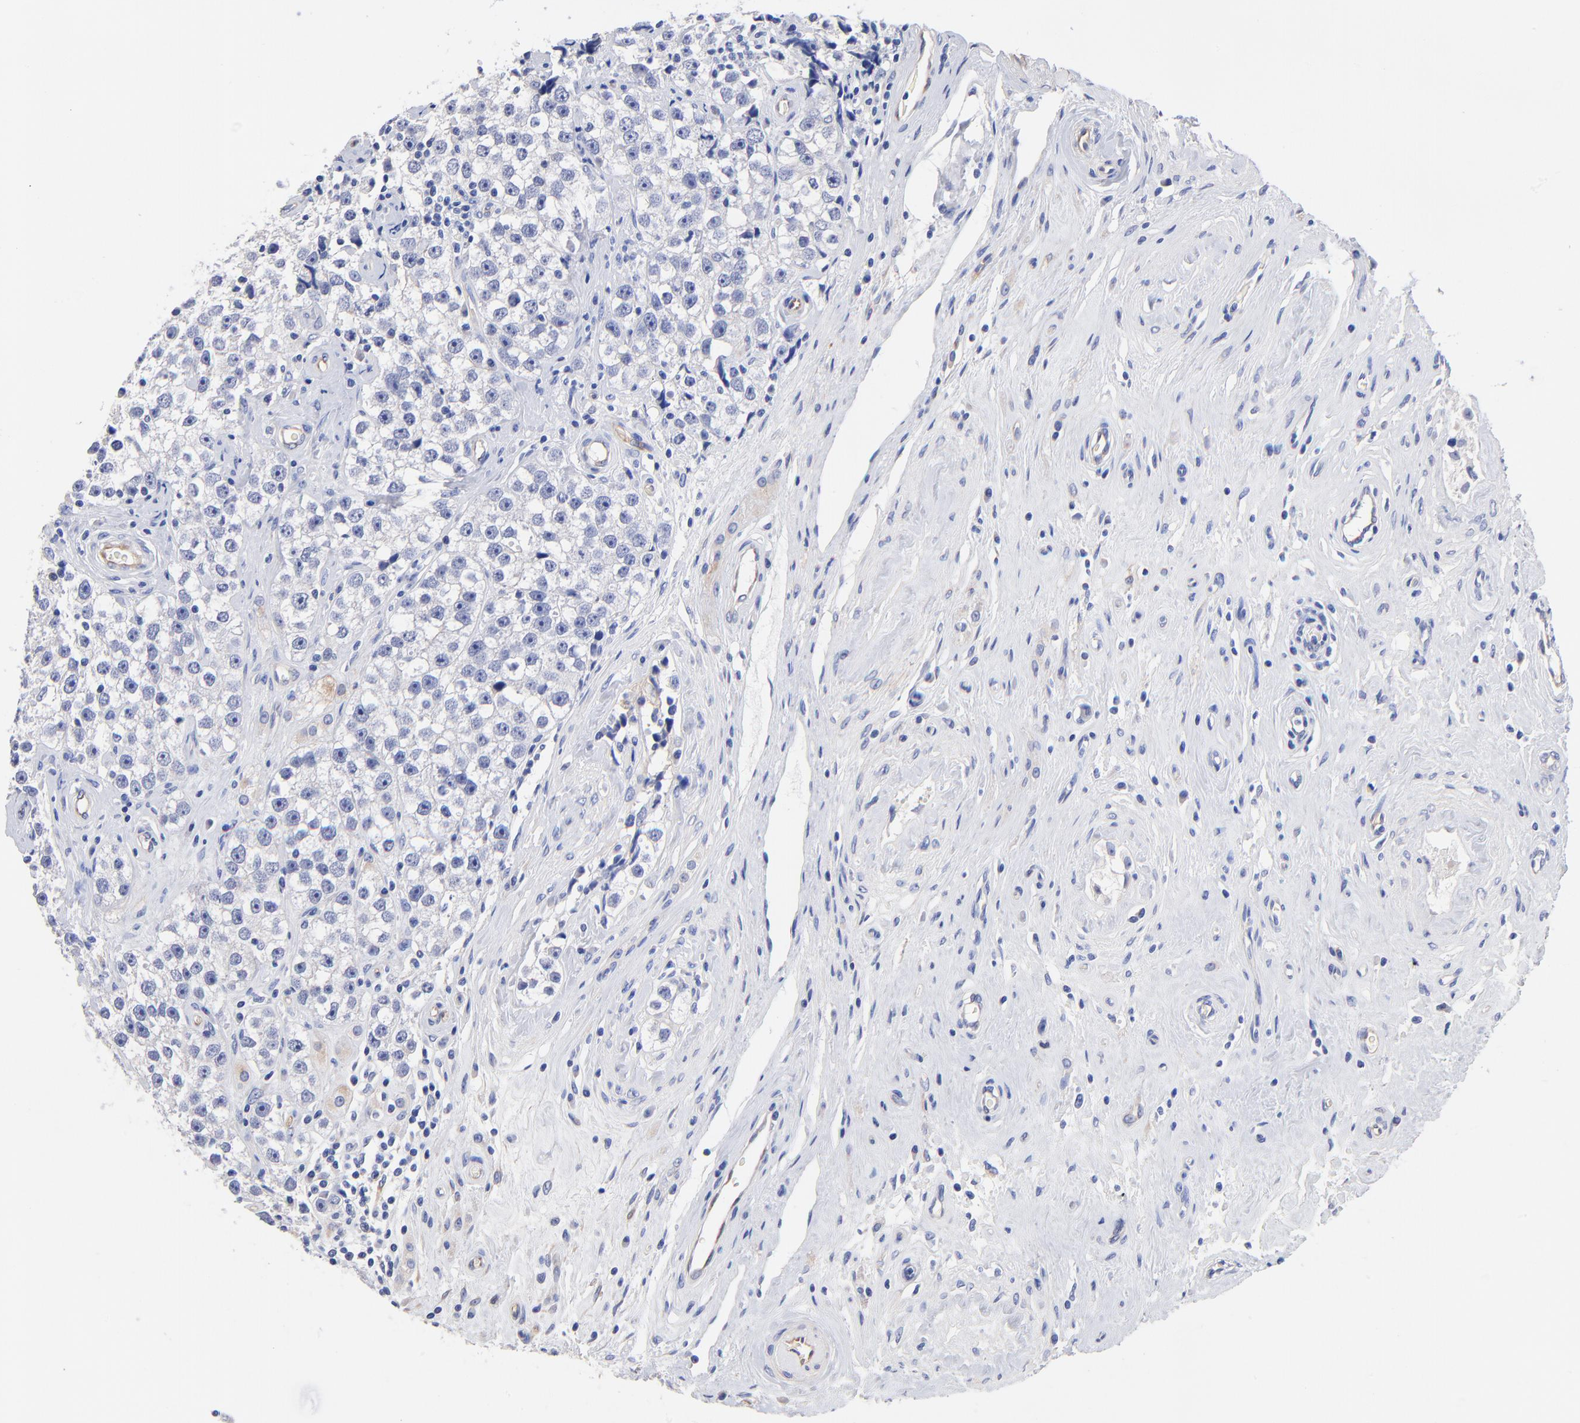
{"staining": {"intensity": "negative", "quantity": "none", "location": "none"}, "tissue": "testis cancer", "cell_type": "Tumor cells", "image_type": "cancer", "snomed": [{"axis": "morphology", "description": "Seminoma, NOS"}, {"axis": "topography", "description": "Testis"}], "caption": "Immunohistochemistry of human seminoma (testis) displays no expression in tumor cells.", "gene": "SLC44A2", "patient": {"sex": "male", "age": 32}}